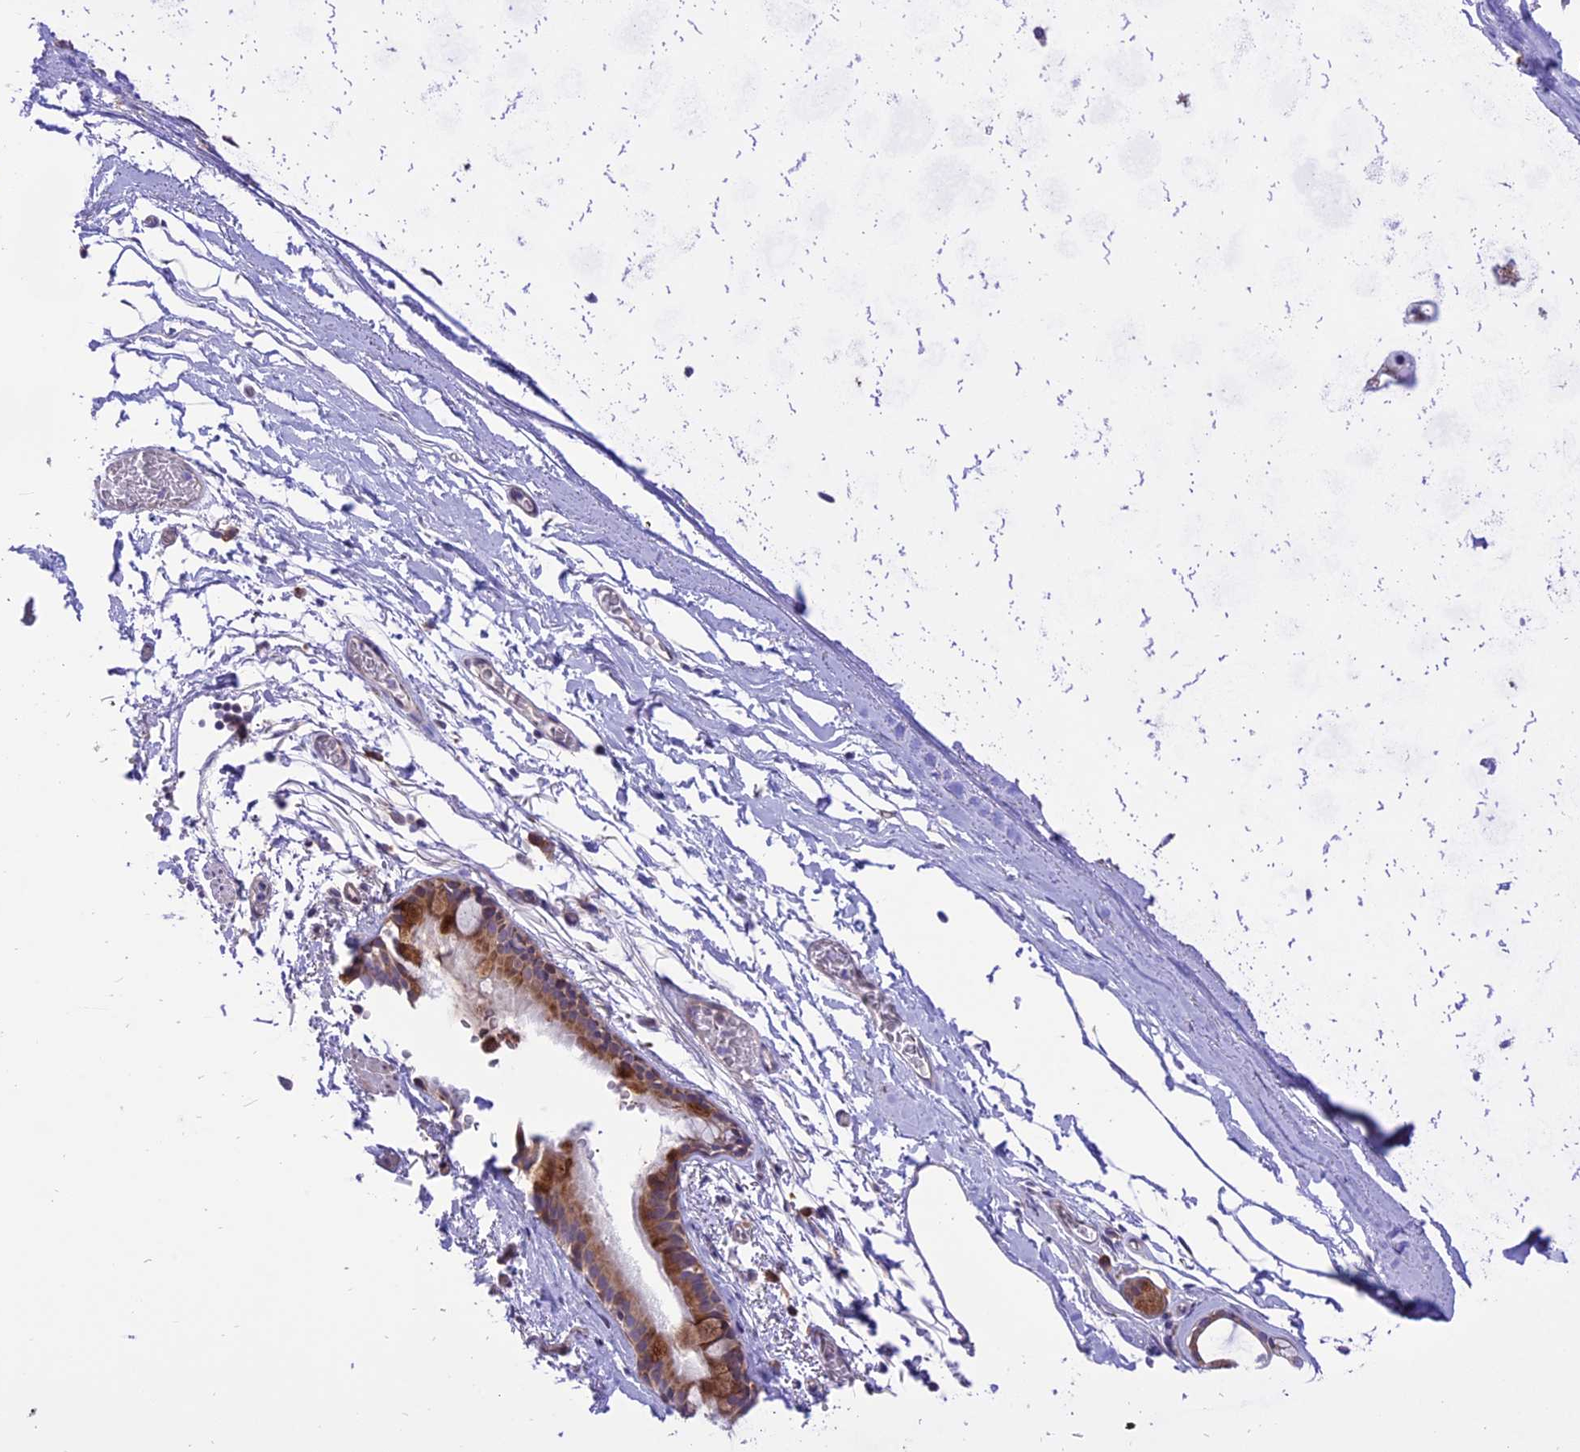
{"staining": {"intensity": "moderate", "quantity": ">75%", "location": "cytoplasmic/membranous"}, "tissue": "bronchus", "cell_type": "Respiratory epithelial cells", "image_type": "normal", "snomed": [{"axis": "morphology", "description": "Normal tissue, NOS"}, {"axis": "topography", "description": "Cartilage tissue"}], "caption": "Respiratory epithelial cells reveal medium levels of moderate cytoplasmic/membranous positivity in about >75% of cells in unremarkable human bronchus.", "gene": "ARMCX6", "patient": {"sex": "male", "age": 63}}